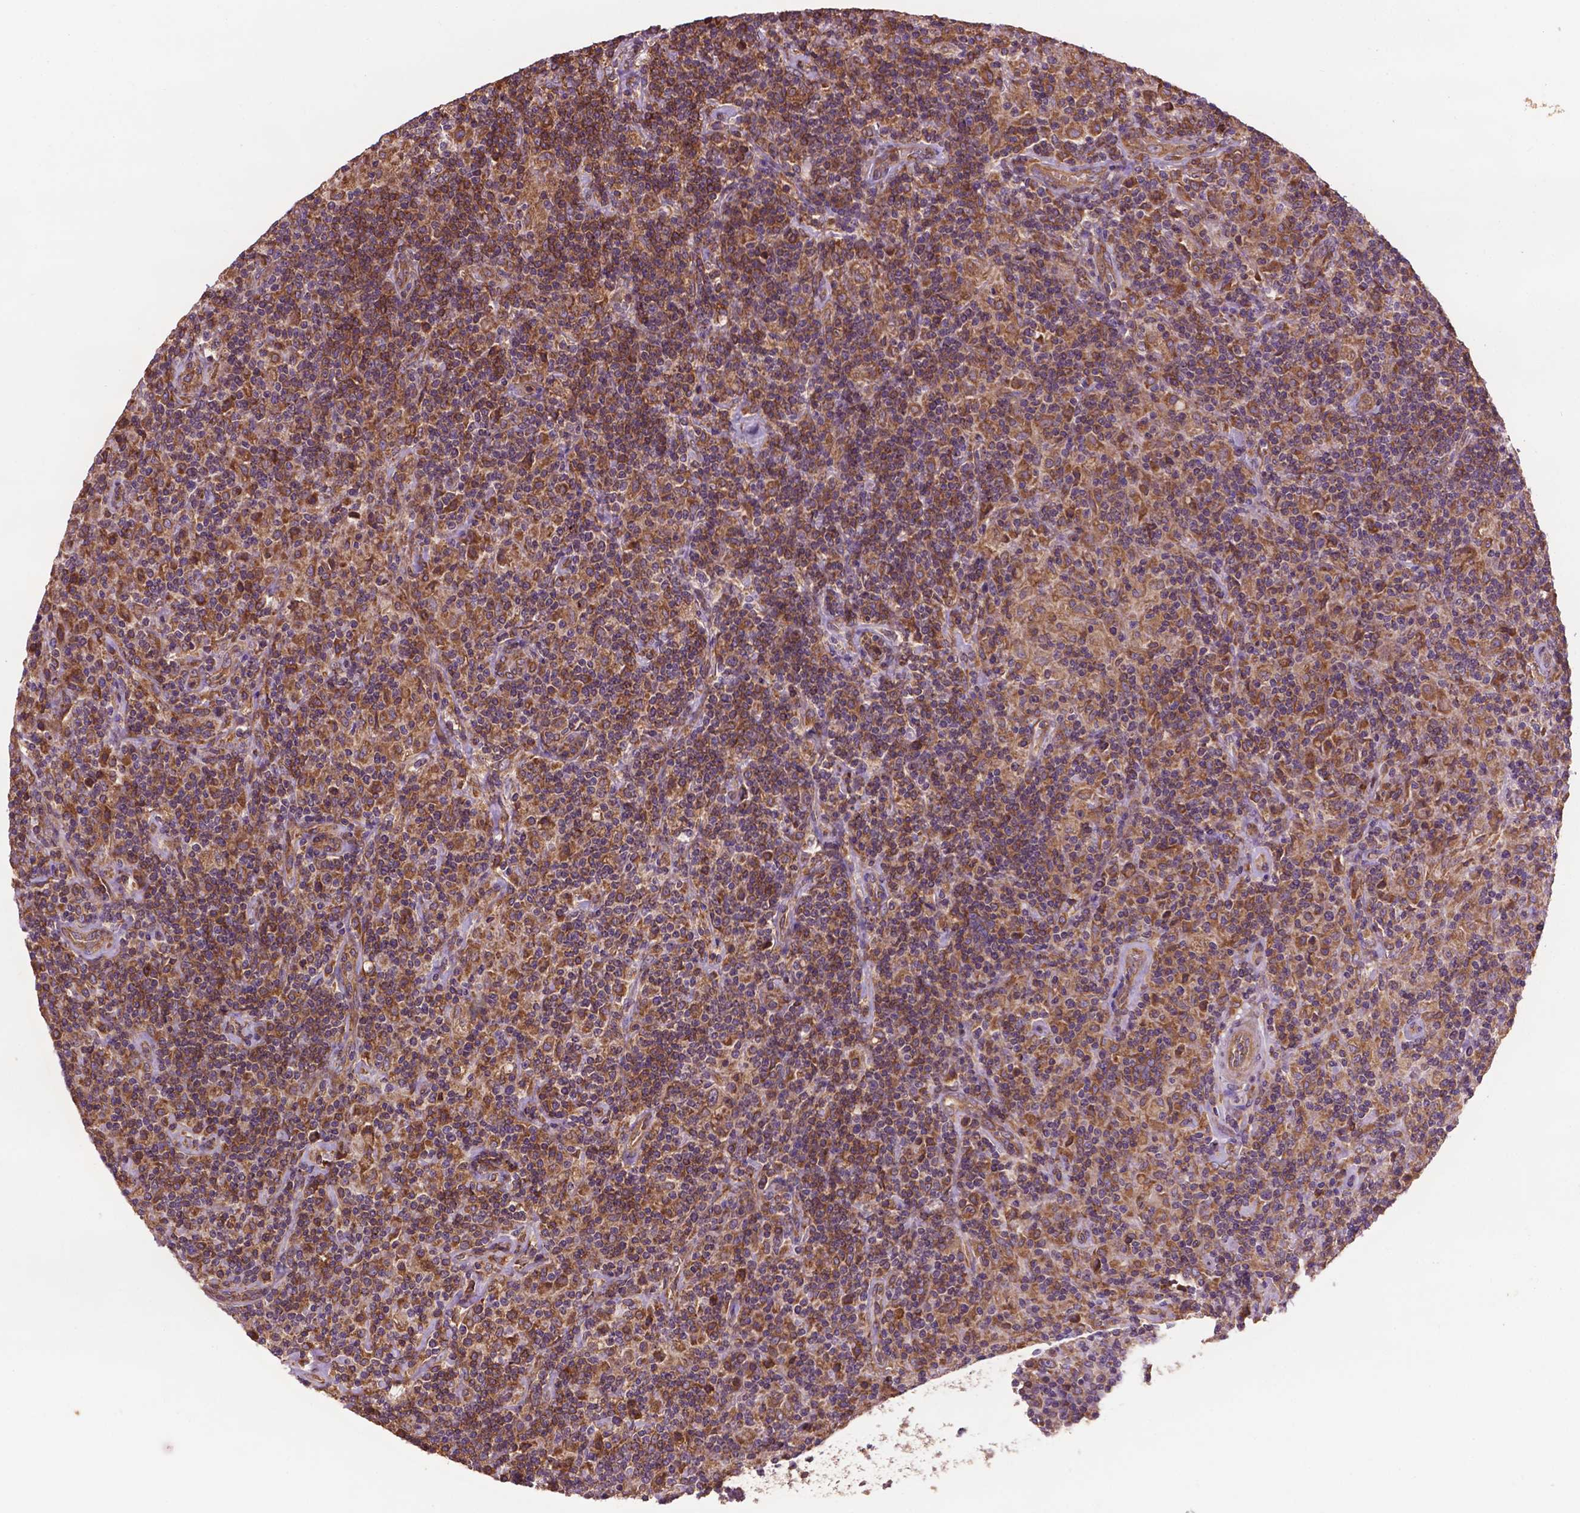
{"staining": {"intensity": "moderate", "quantity": ">75%", "location": "cytoplasmic/membranous"}, "tissue": "lymphoma", "cell_type": "Tumor cells", "image_type": "cancer", "snomed": [{"axis": "morphology", "description": "Hodgkin's disease, NOS"}, {"axis": "topography", "description": "Lymph node"}], "caption": "Immunohistochemistry micrograph of neoplastic tissue: human Hodgkin's disease stained using immunohistochemistry (IHC) shows medium levels of moderate protein expression localized specifically in the cytoplasmic/membranous of tumor cells, appearing as a cytoplasmic/membranous brown color.", "gene": "CCDC71L", "patient": {"sex": "male", "age": 70}}